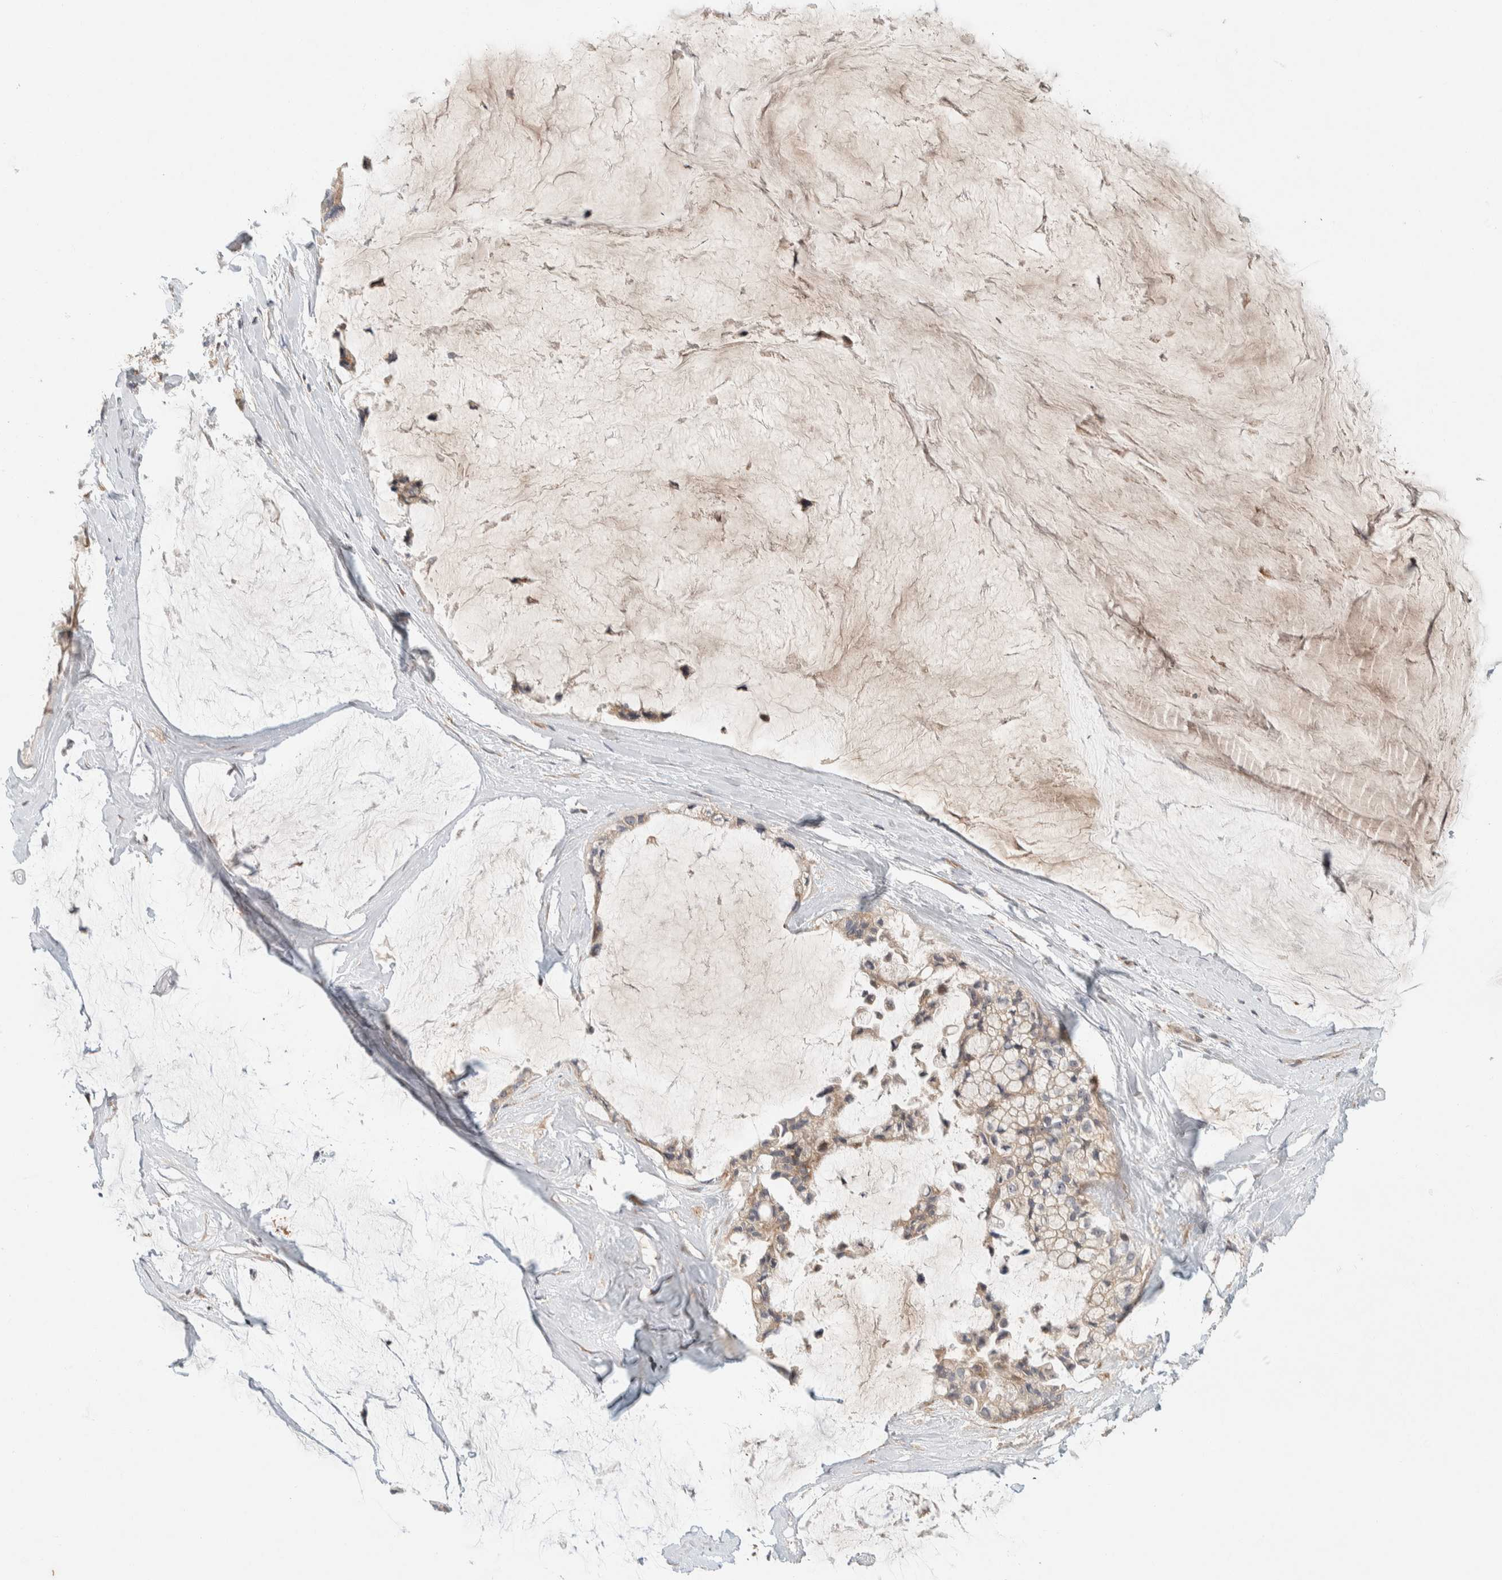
{"staining": {"intensity": "weak", "quantity": ">75%", "location": "cytoplasmic/membranous"}, "tissue": "ovarian cancer", "cell_type": "Tumor cells", "image_type": "cancer", "snomed": [{"axis": "morphology", "description": "Cystadenocarcinoma, mucinous, NOS"}, {"axis": "topography", "description": "Ovary"}], "caption": "Immunohistochemical staining of human ovarian cancer (mucinous cystadenocarcinoma) displays weak cytoplasmic/membranous protein positivity in about >75% of tumor cells. The staining is performed using DAB (3,3'-diaminobenzidine) brown chromogen to label protein expression. The nuclei are counter-stained blue using hematoxylin.", "gene": "KIF9", "patient": {"sex": "female", "age": 39}}